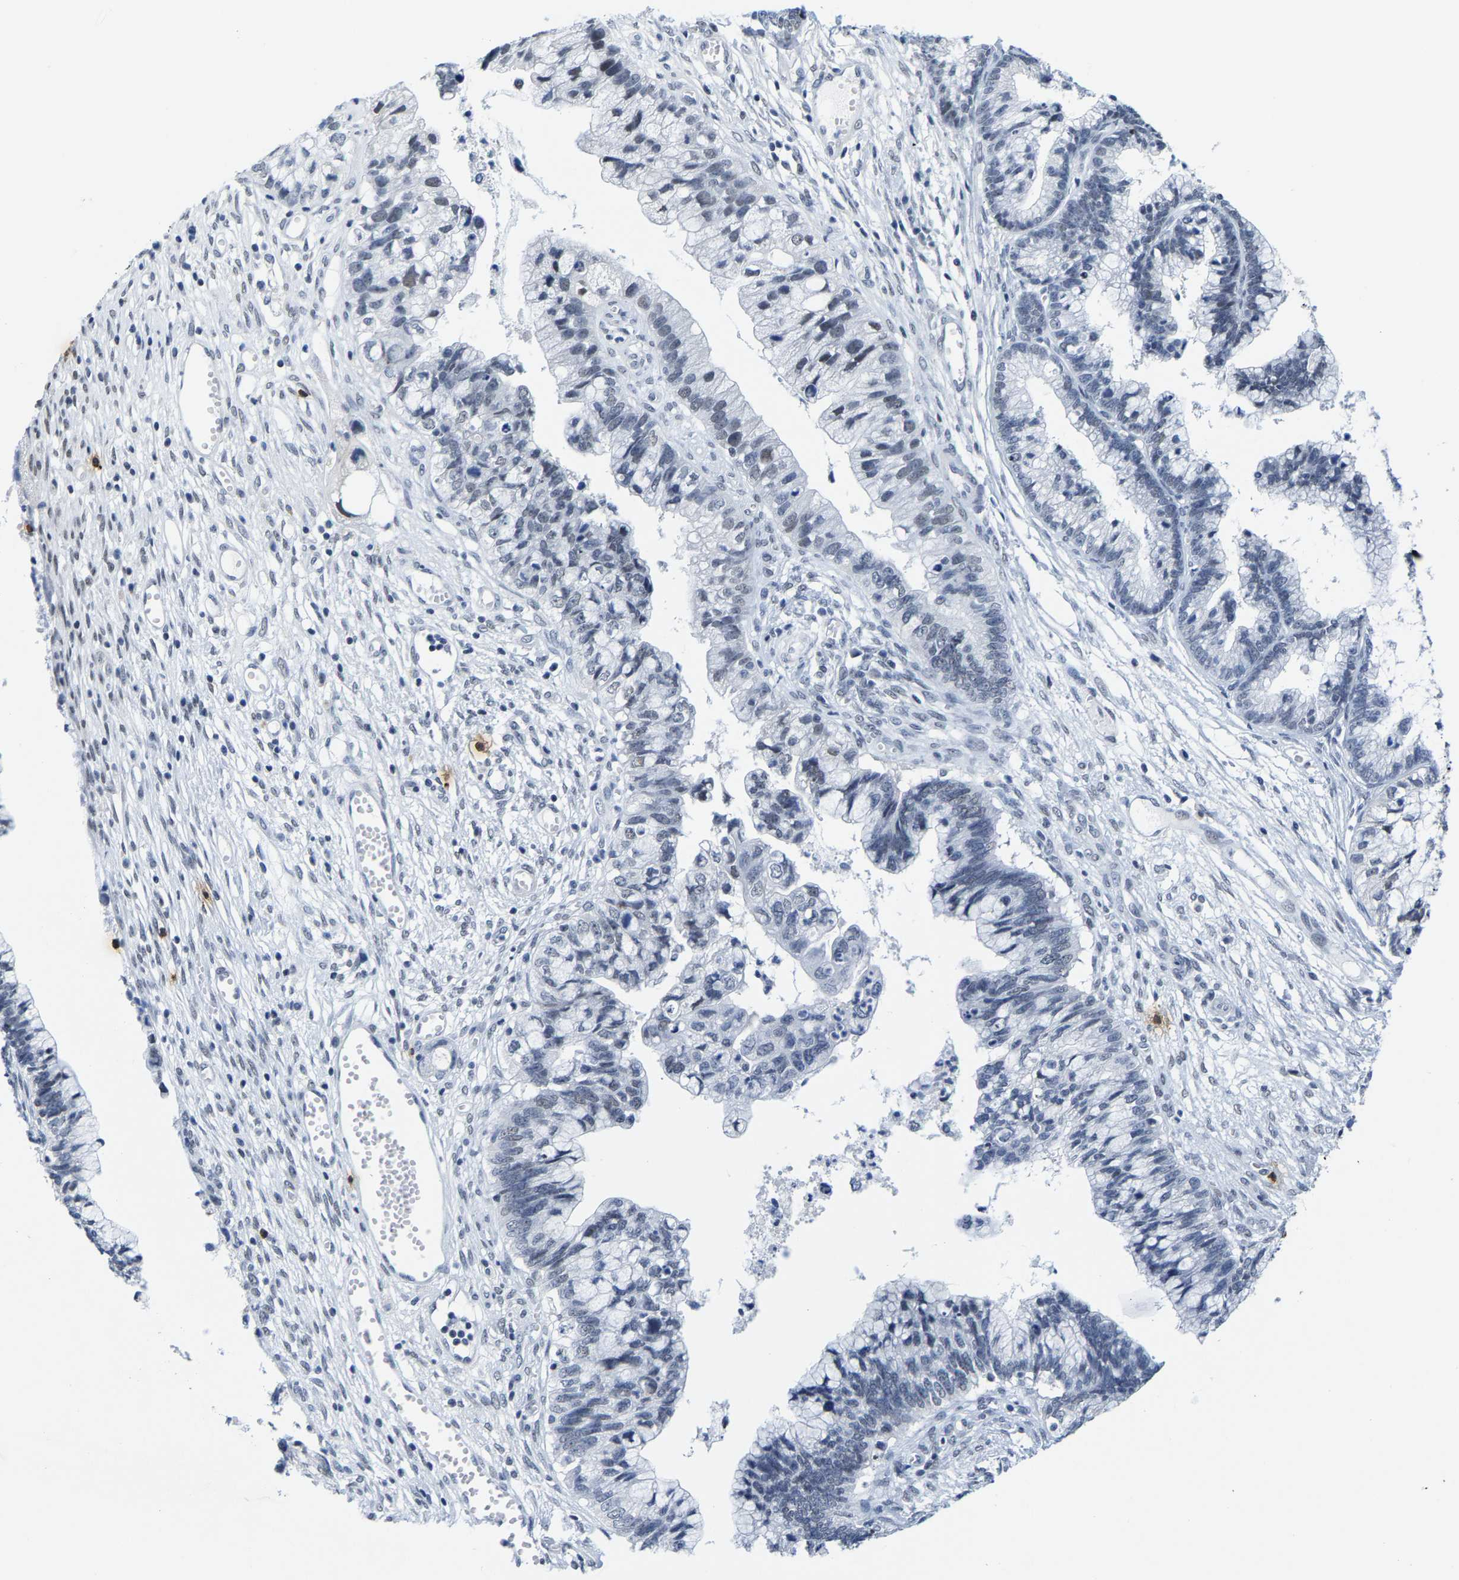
{"staining": {"intensity": "negative", "quantity": "none", "location": "none"}, "tissue": "cervical cancer", "cell_type": "Tumor cells", "image_type": "cancer", "snomed": [{"axis": "morphology", "description": "Adenocarcinoma, NOS"}, {"axis": "topography", "description": "Cervix"}], "caption": "This is a micrograph of immunohistochemistry (IHC) staining of cervical cancer (adenocarcinoma), which shows no positivity in tumor cells.", "gene": "SETD1B", "patient": {"sex": "female", "age": 44}}